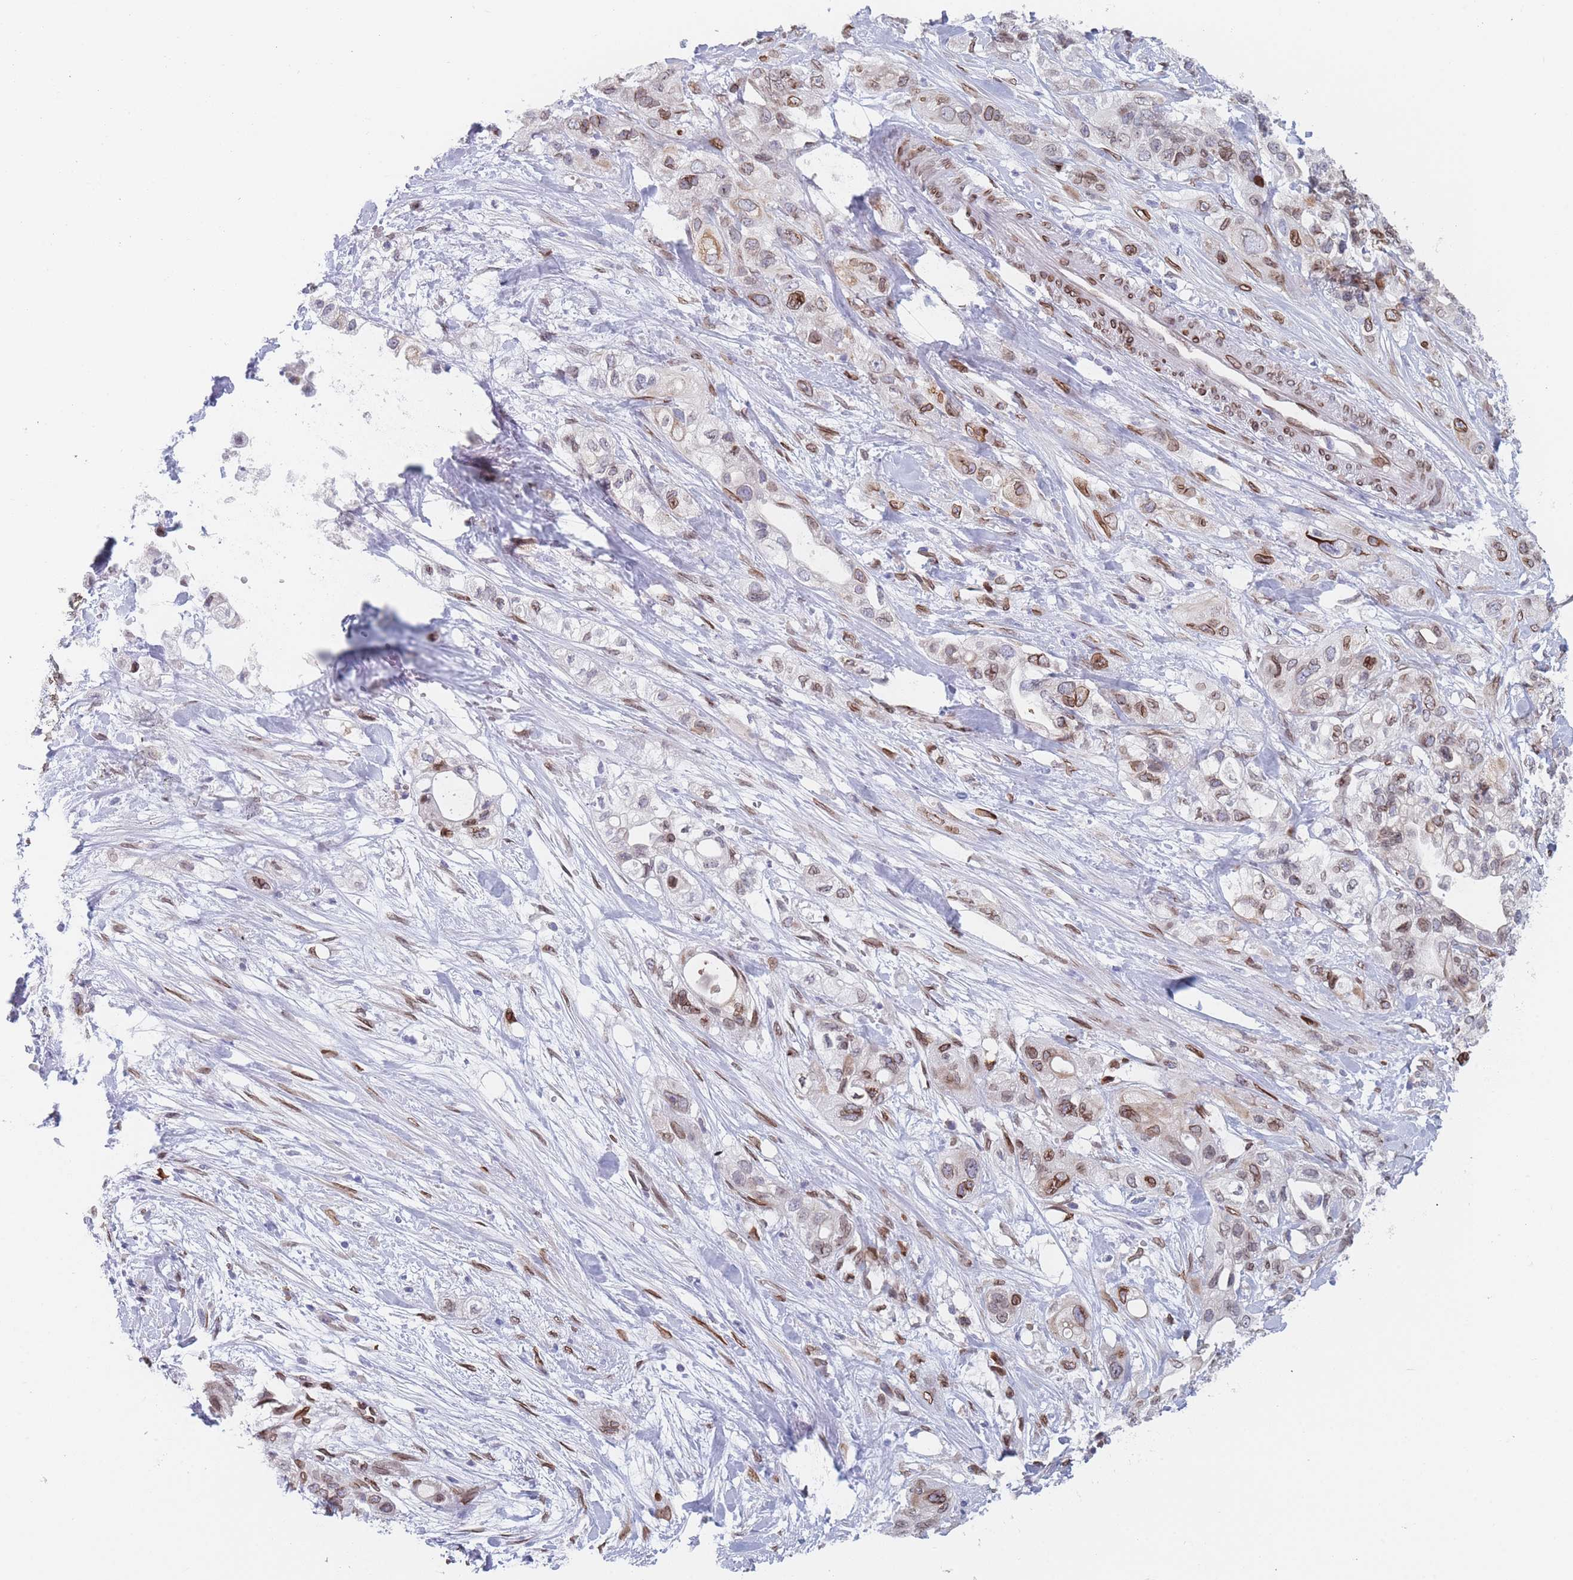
{"staining": {"intensity": "moderate", "quantity": ">75%", "location": "cytoplasmic/membranous,nuclear"}, "tissue": "pancreatic cancer", "cell_type": "Tumor cells", "image_type": "cancer", "snomed": [{"axis": "morphology", "description": "Adenocarcinoma, NOS"}, {"axis": "topography", "description": "Pancreas"}], "caption": "An immunohistochemistry (IHC) micrograph of tumor tissue is shown. Protein staining in brown shows moderate cytoplasmic/membranous and nuclear positivity in pancreatic cancer within tumor cells.", "gene": "ZBTB1", "patient": {"sex": "male", "age": 44}}